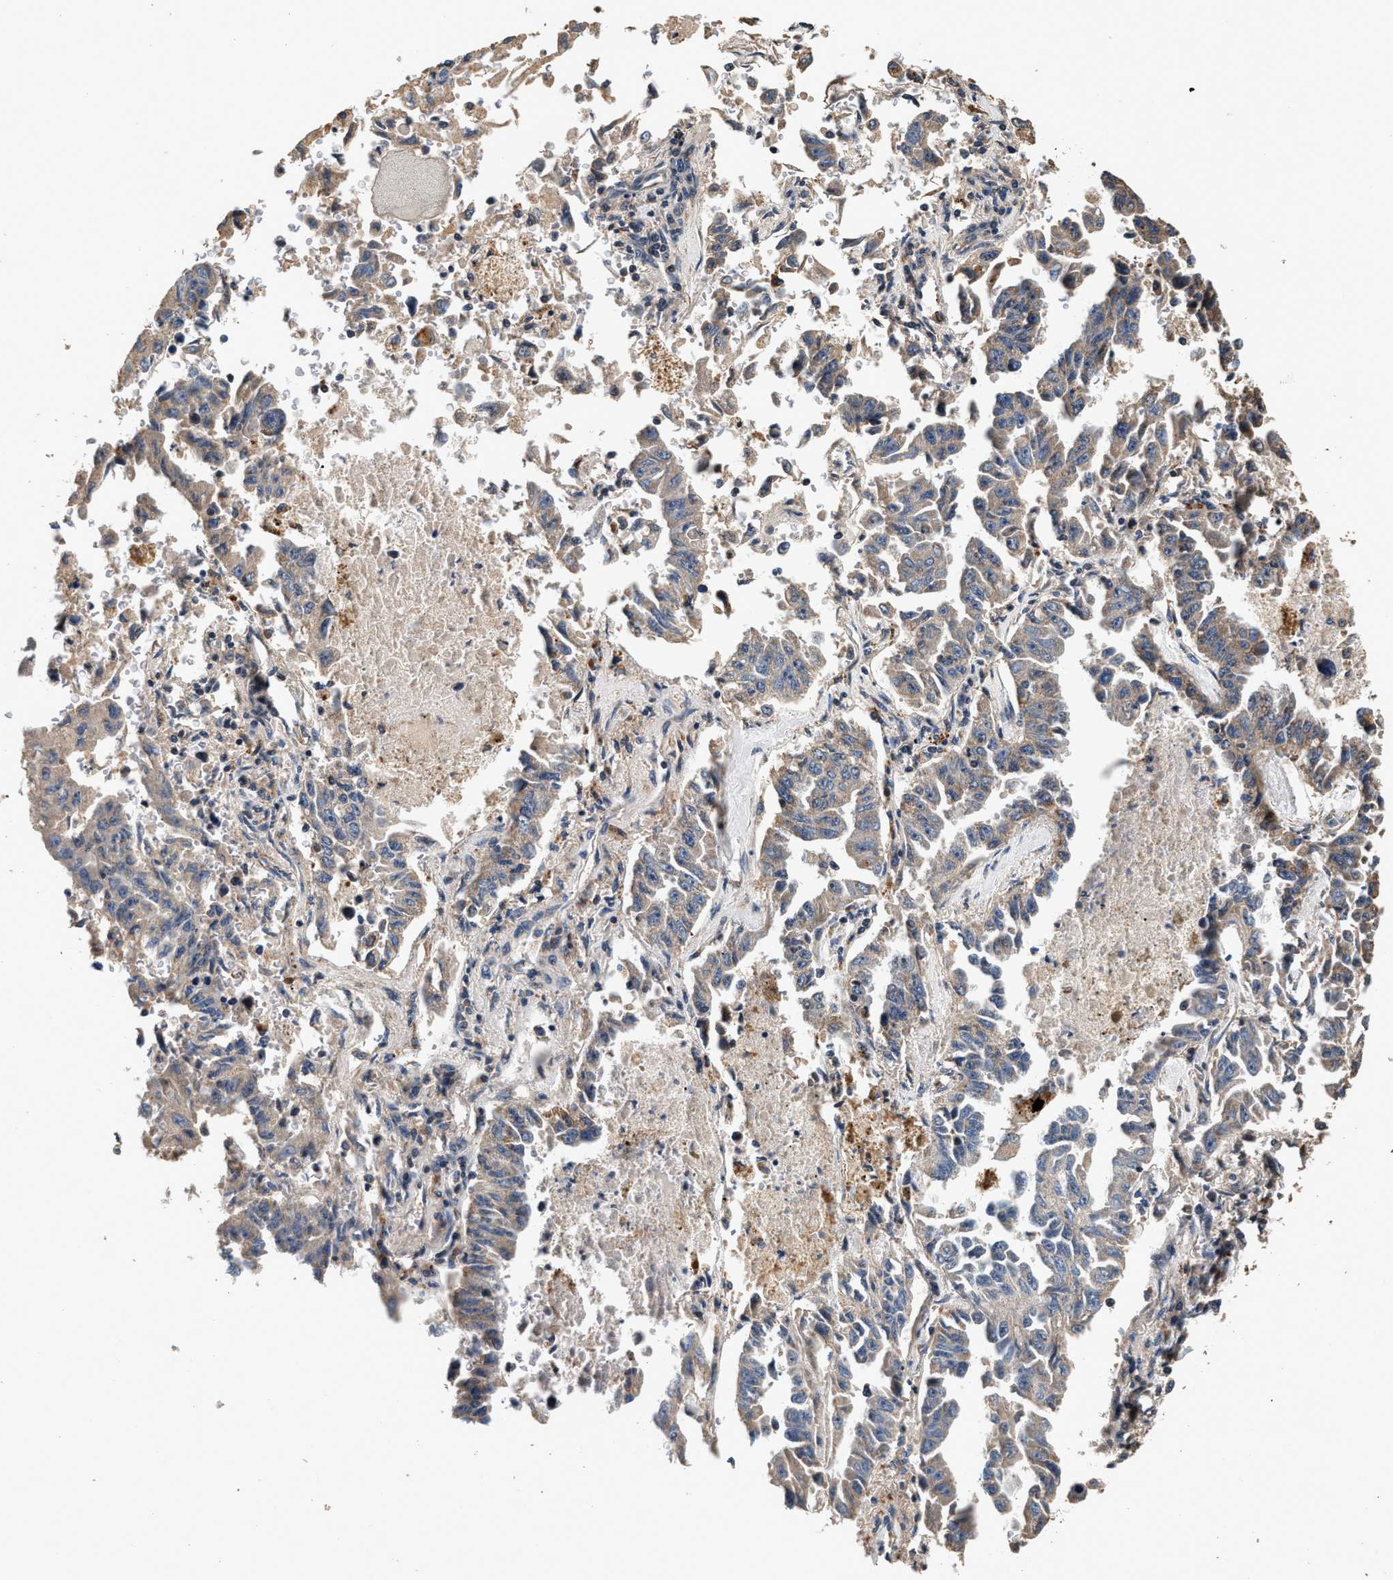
{"staining": {"intensity": "weak", "quantity": "<25%", "location": "cytoplasmic/membranous"}, "tissue": "lung cancer", "cell_type": "Tumor cells", "image_type": "cancer", "snomed": [{"axis": "morphology", "description": "Adenocarcinoma, NOS"}, {"axis": "topography", "description": "Lung"}], "caption": "Immunohistochemistry (IHC) photomicrograph of lung cancer stained for a protein (brown), which reveals no staining in tumor cells. The staining was performed using DAB to visualize the protein expression in brown, while the nuclei were stained in blue with hematoxylin (Magnification: 20x).", "gene": "PTGR3", "patient": {"sex": "female", "age": 51}}